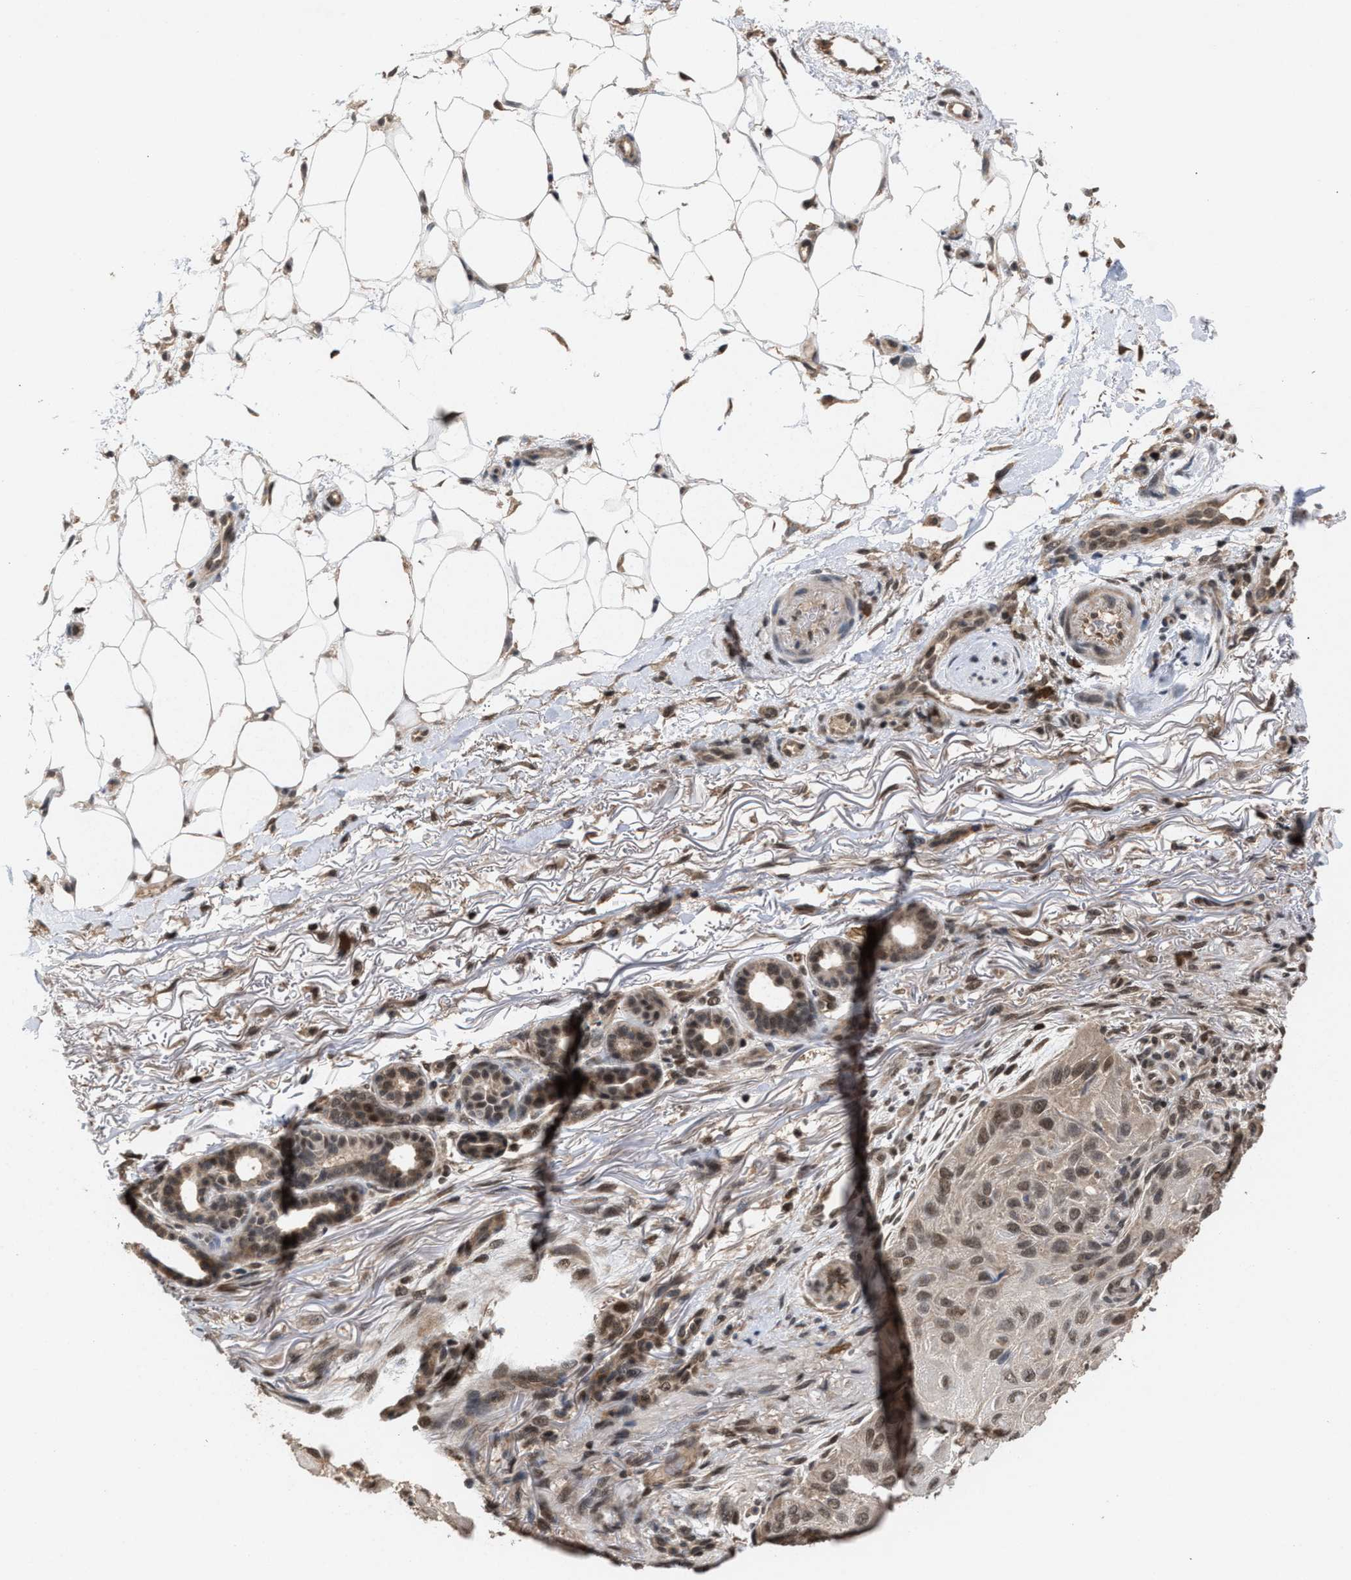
{"staining": {"intensity": "weak", "quantity": ">75%", "location": "nuclear"}, "tissue": "skin cancer", "cell_type": "Tumor cells", "image_type": "cancer", "snomed": [{"axis": "morphology", "description": "Squamous cell carcinoma, NOS"}, {"axis": "topography", "description": "Skin"}], "caption": "Protein staining of skin cancer (squamous cell carcinoma) tissue demonstrates weak nuclear staining in approximately >75% of tumor cells.", "gene": "C9orf78", "patient": {"sex": "female", "age": 77}}